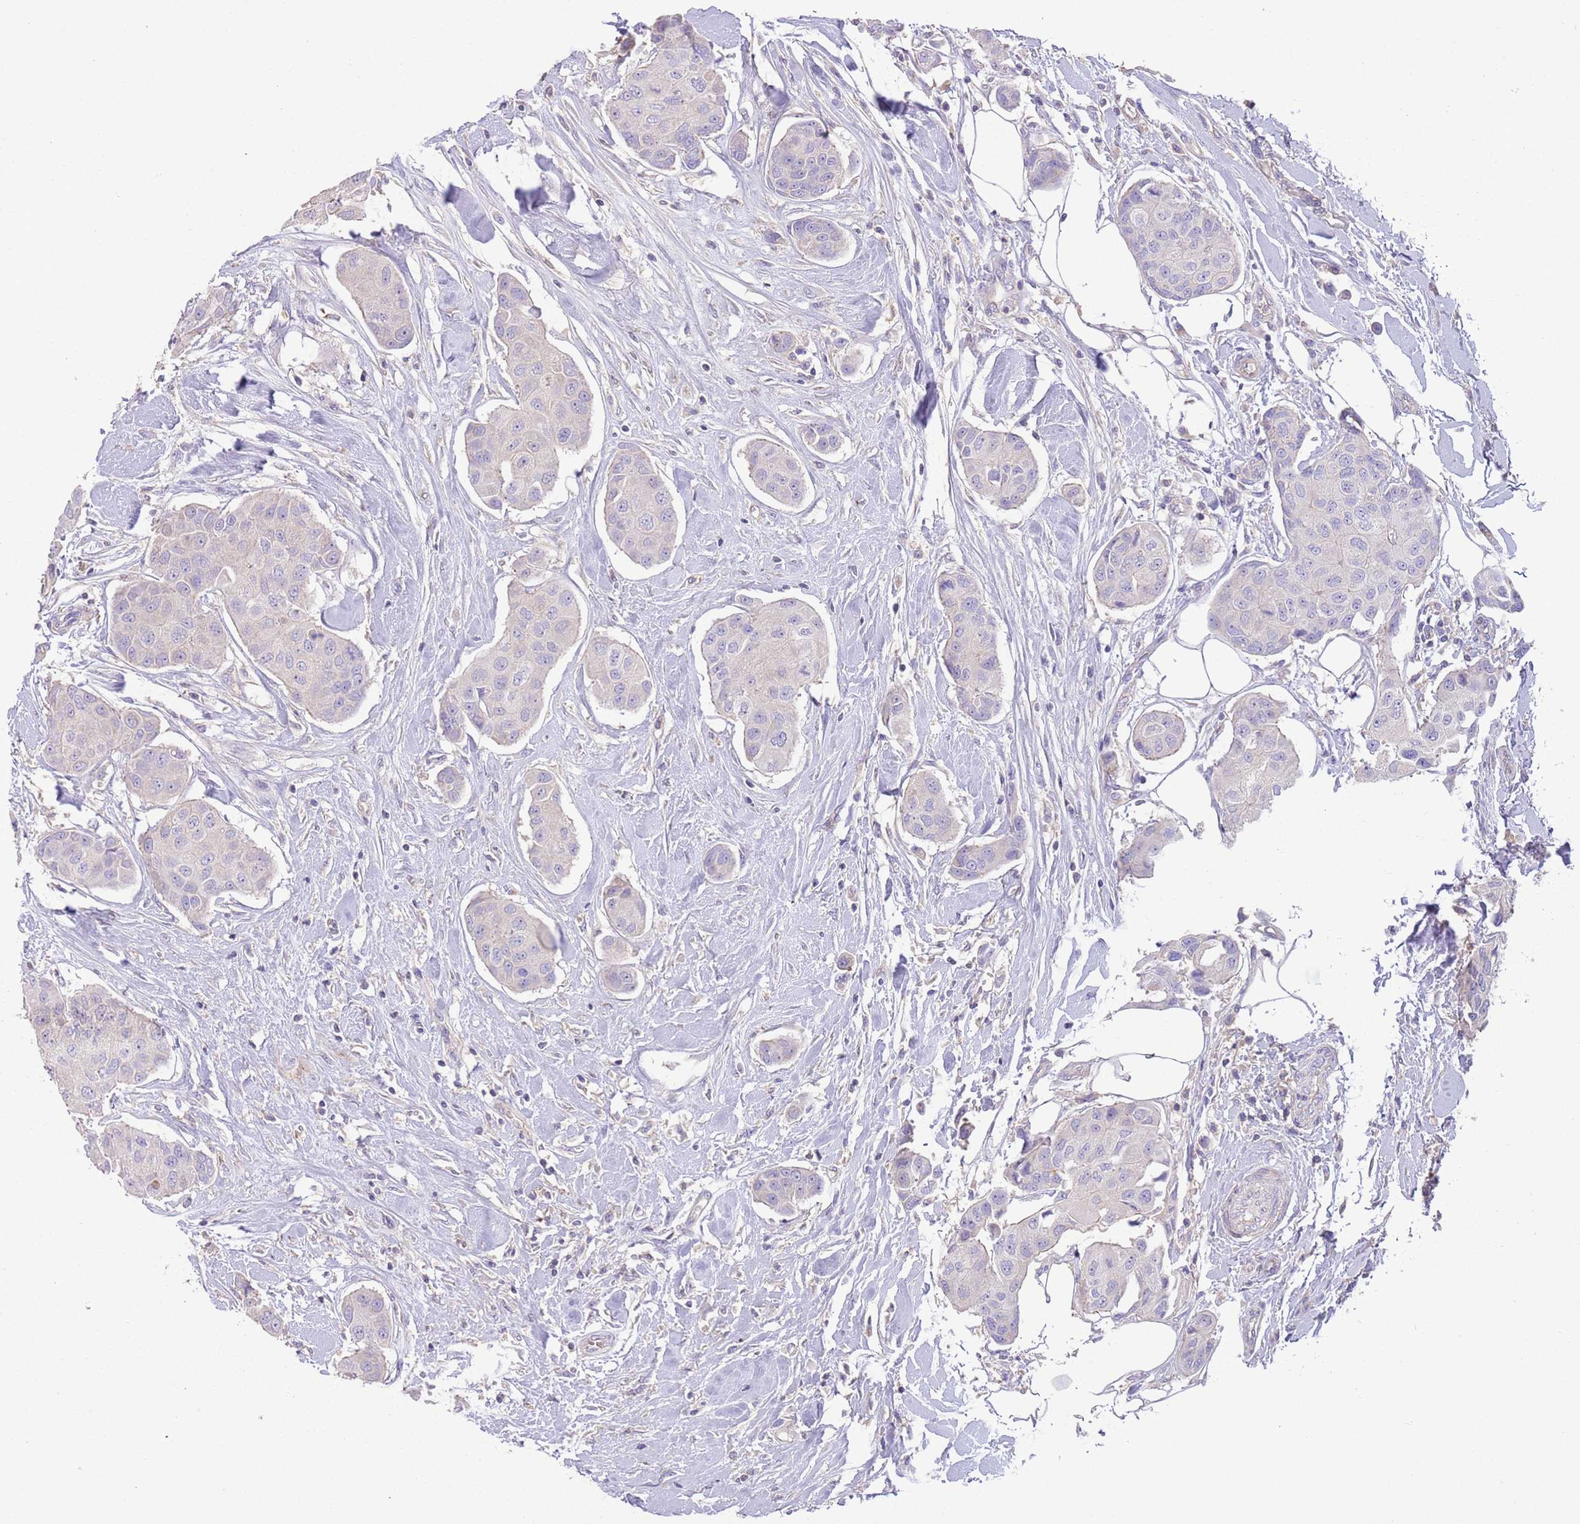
{"staining": {"intensity": "negative", "quantity": "none", "location": "none"}, "tissue": "breast cancer", "cell_type": "Tumor cells", "image_type": "cancer", "snomed": [{"axis": "morphology", "description": "Duct carcinoma"}, {"axis": "topography", "description": "Breast"}, {"axis": "topography", "description": "Lymph node"}], "caption": "Immunohistochemical staining of breast cancer (intraductal carcinoma) exhibits no significant staining in tumor cells.", "gene": "SFTPA1", "patient": {"sex": "female", "age": 80}}